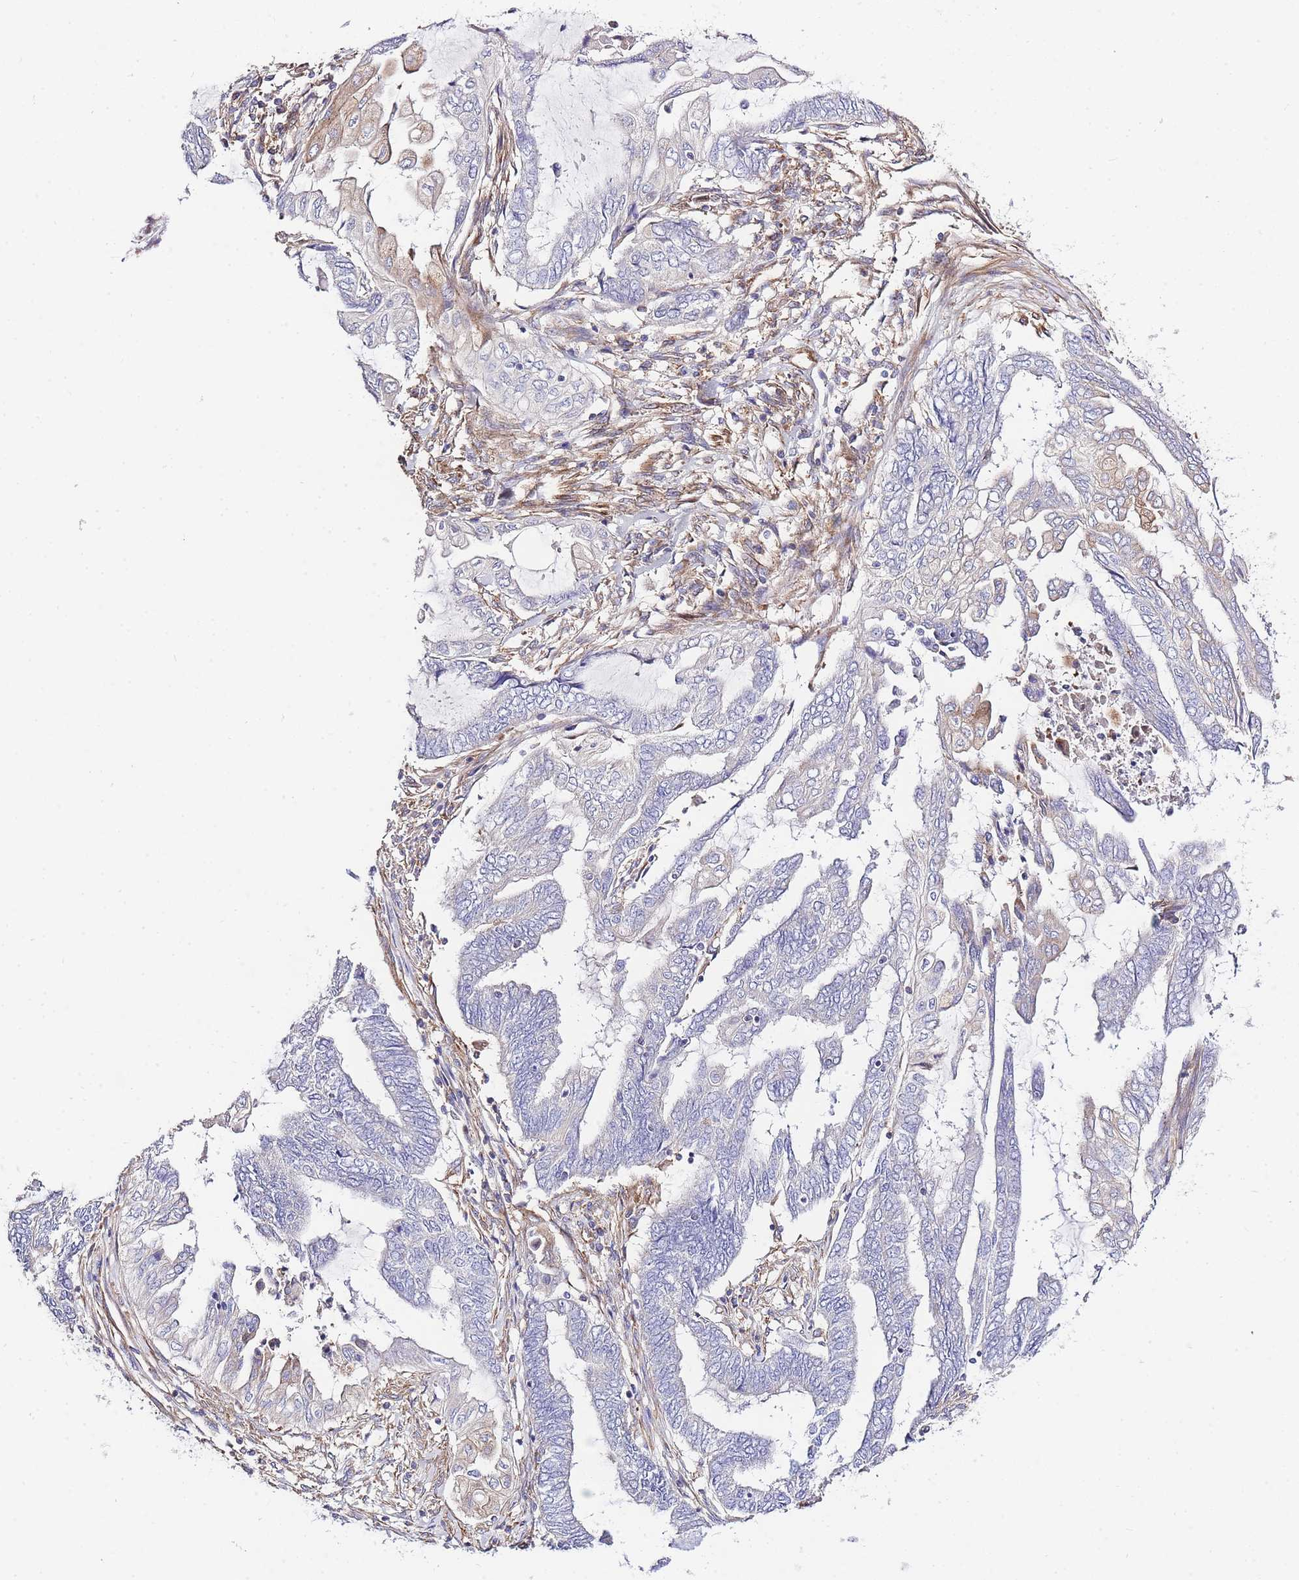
{"staining": {"intensity": "negative", "quantity": "none", "location": "none"}, "tissue": "endometrial cancer", "cell_type": "Tumor cells", "image_type": "cancer", "snomed": [{"axis": "morphology", "description": "Adenocarcinoma, NOS"}, {"axis": "topography", "description": "Uterus"}, {"axis": "topography", "description": "Endometrium"}], "caption": "Tumor cells show no significant protein expression in endometrial cancer.", "gene": "INSYN2B", "patient": {"sex": "female", "age": 70}}